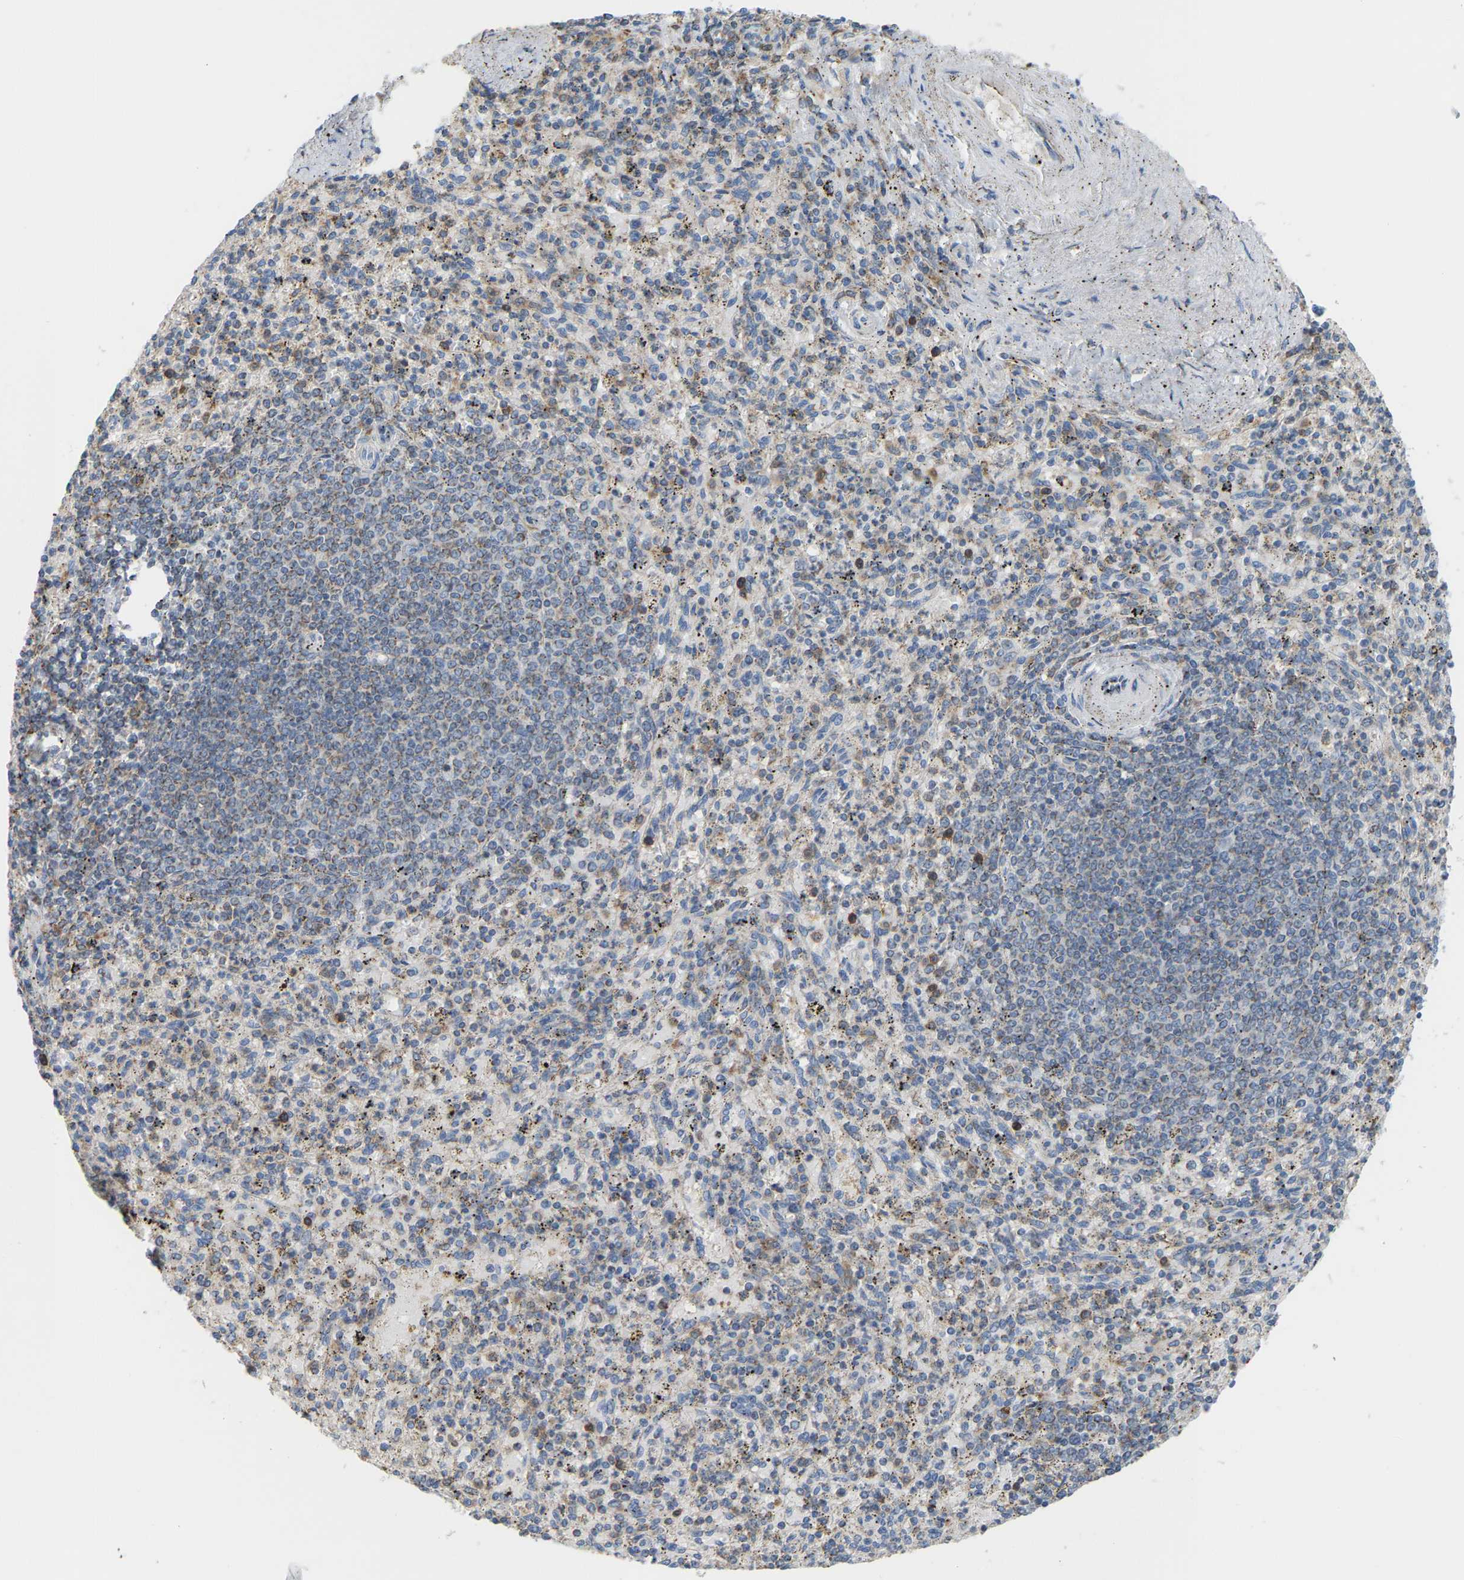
{"staining": {"intensity": "weak", "quantity": "<25%", "location": "cytoplasmic/membranous"}, "tissue": "spleen", "cell_type": "Cells in red pulp", "image_type": "normal", "snomed": [{"axis": "morphology", "description": "Normal tissue, NOS"}, {"axis": "topography", "description": "Spleen"}], "caption": "The photomicrograph exhibits no significant positivity in cells in red pulp of spleen. (Stains: DAB IHC with hematoxylin counter stain, Microscopy: brightfield microscopy at high magnification).", "gene": "CROT", "patient": {"sex": "male", "age": 72}}